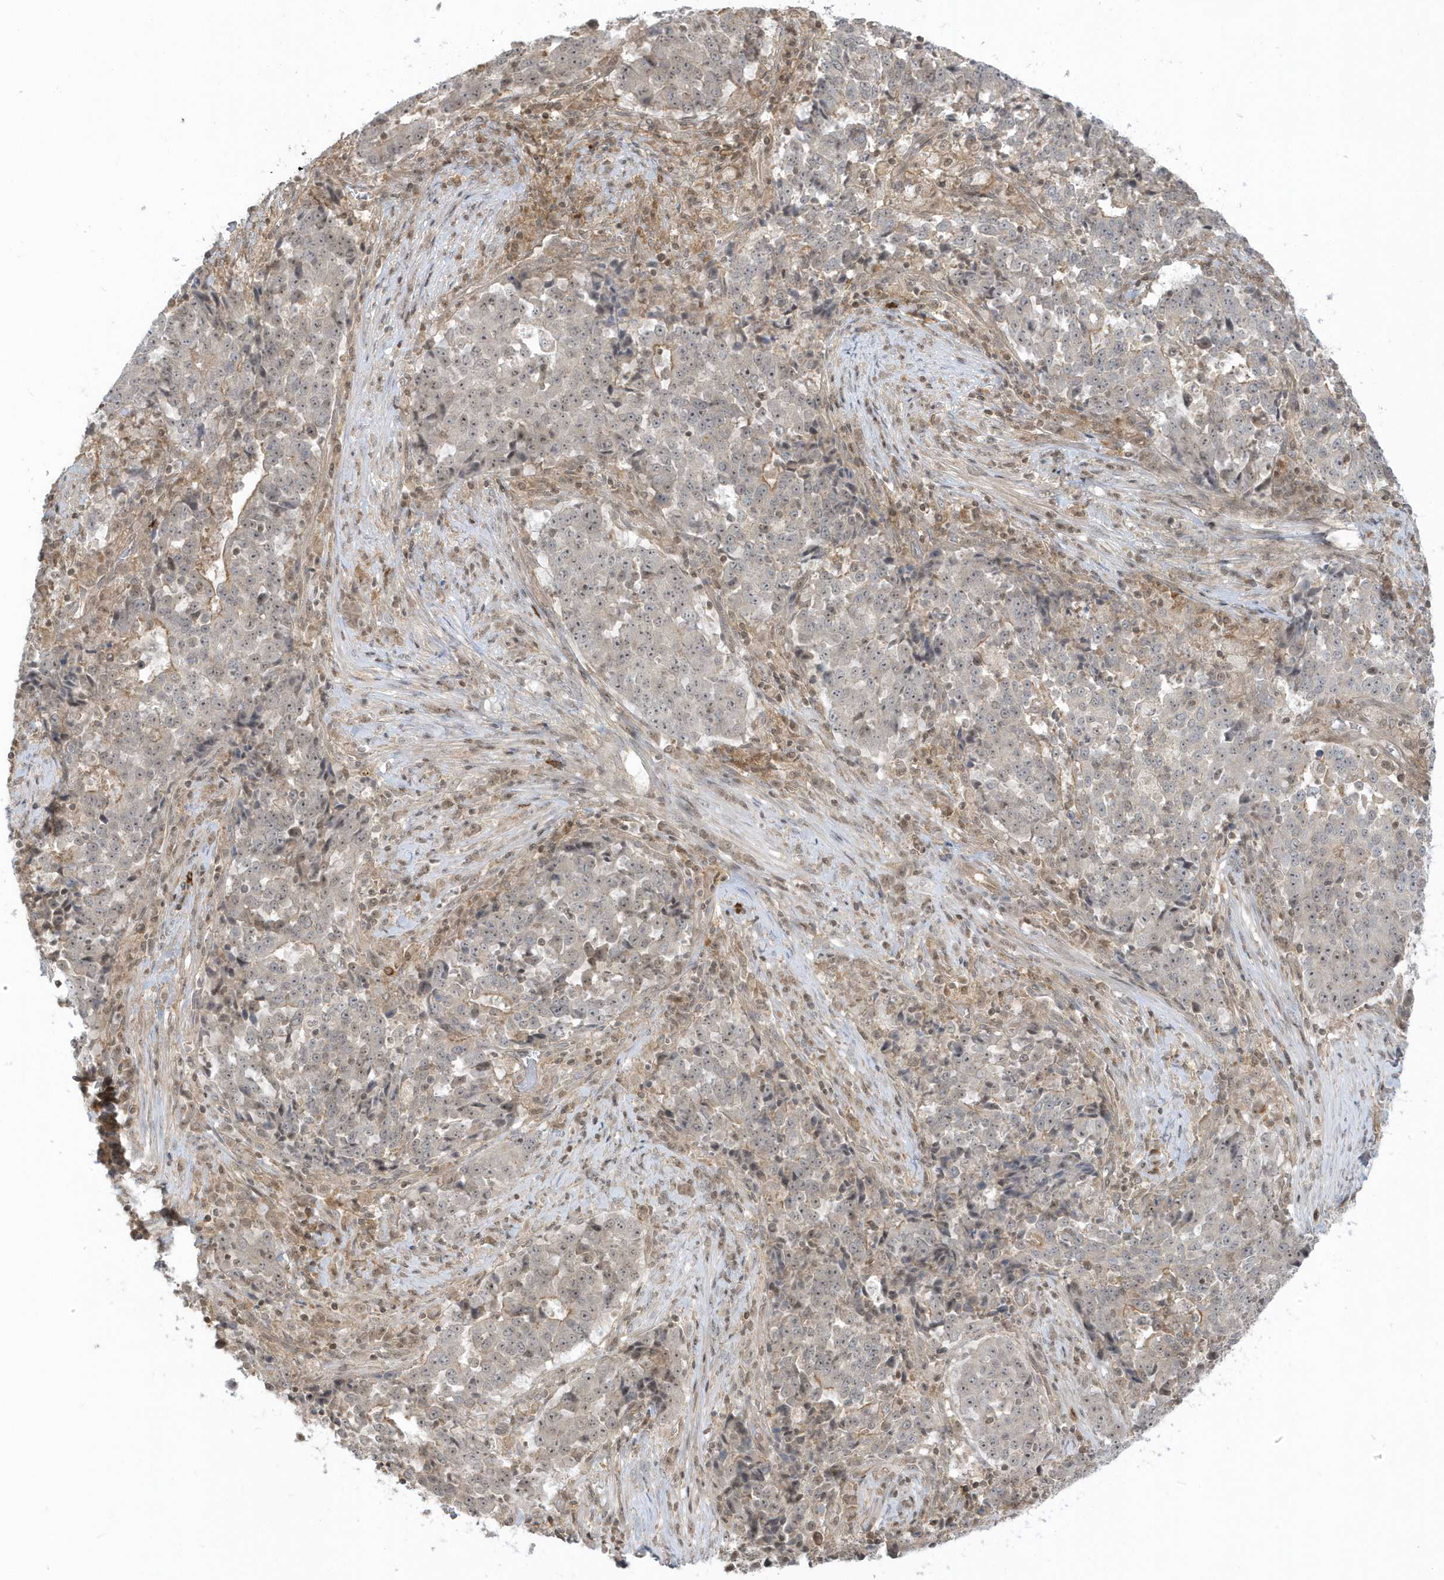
{"staining": {"intensity": "weak", "quantity": "25%-75%", "location": "nuclear"}, "tissue": "stomach cancer", "cell_type": "Tumor cells", "image_type": "cancer", "snomed": [{"axis": "morphology", "description": "Adenocarcinoma, NOS"}, {"axis": "topography", "description": "Stomach"}], "caption": "Weak nuclear staining is appreciated in approximately 25%-75% of tumor cells in stomach cancer (adenocarcinoma). The staining was performed using DAB to visualize the protein expression in brown, while the nuclei were stained in blue with hematoxylin (Magnification: 20x).", "gene": "PPP1R7", "patient": {"sex": "male", "age": 59}}